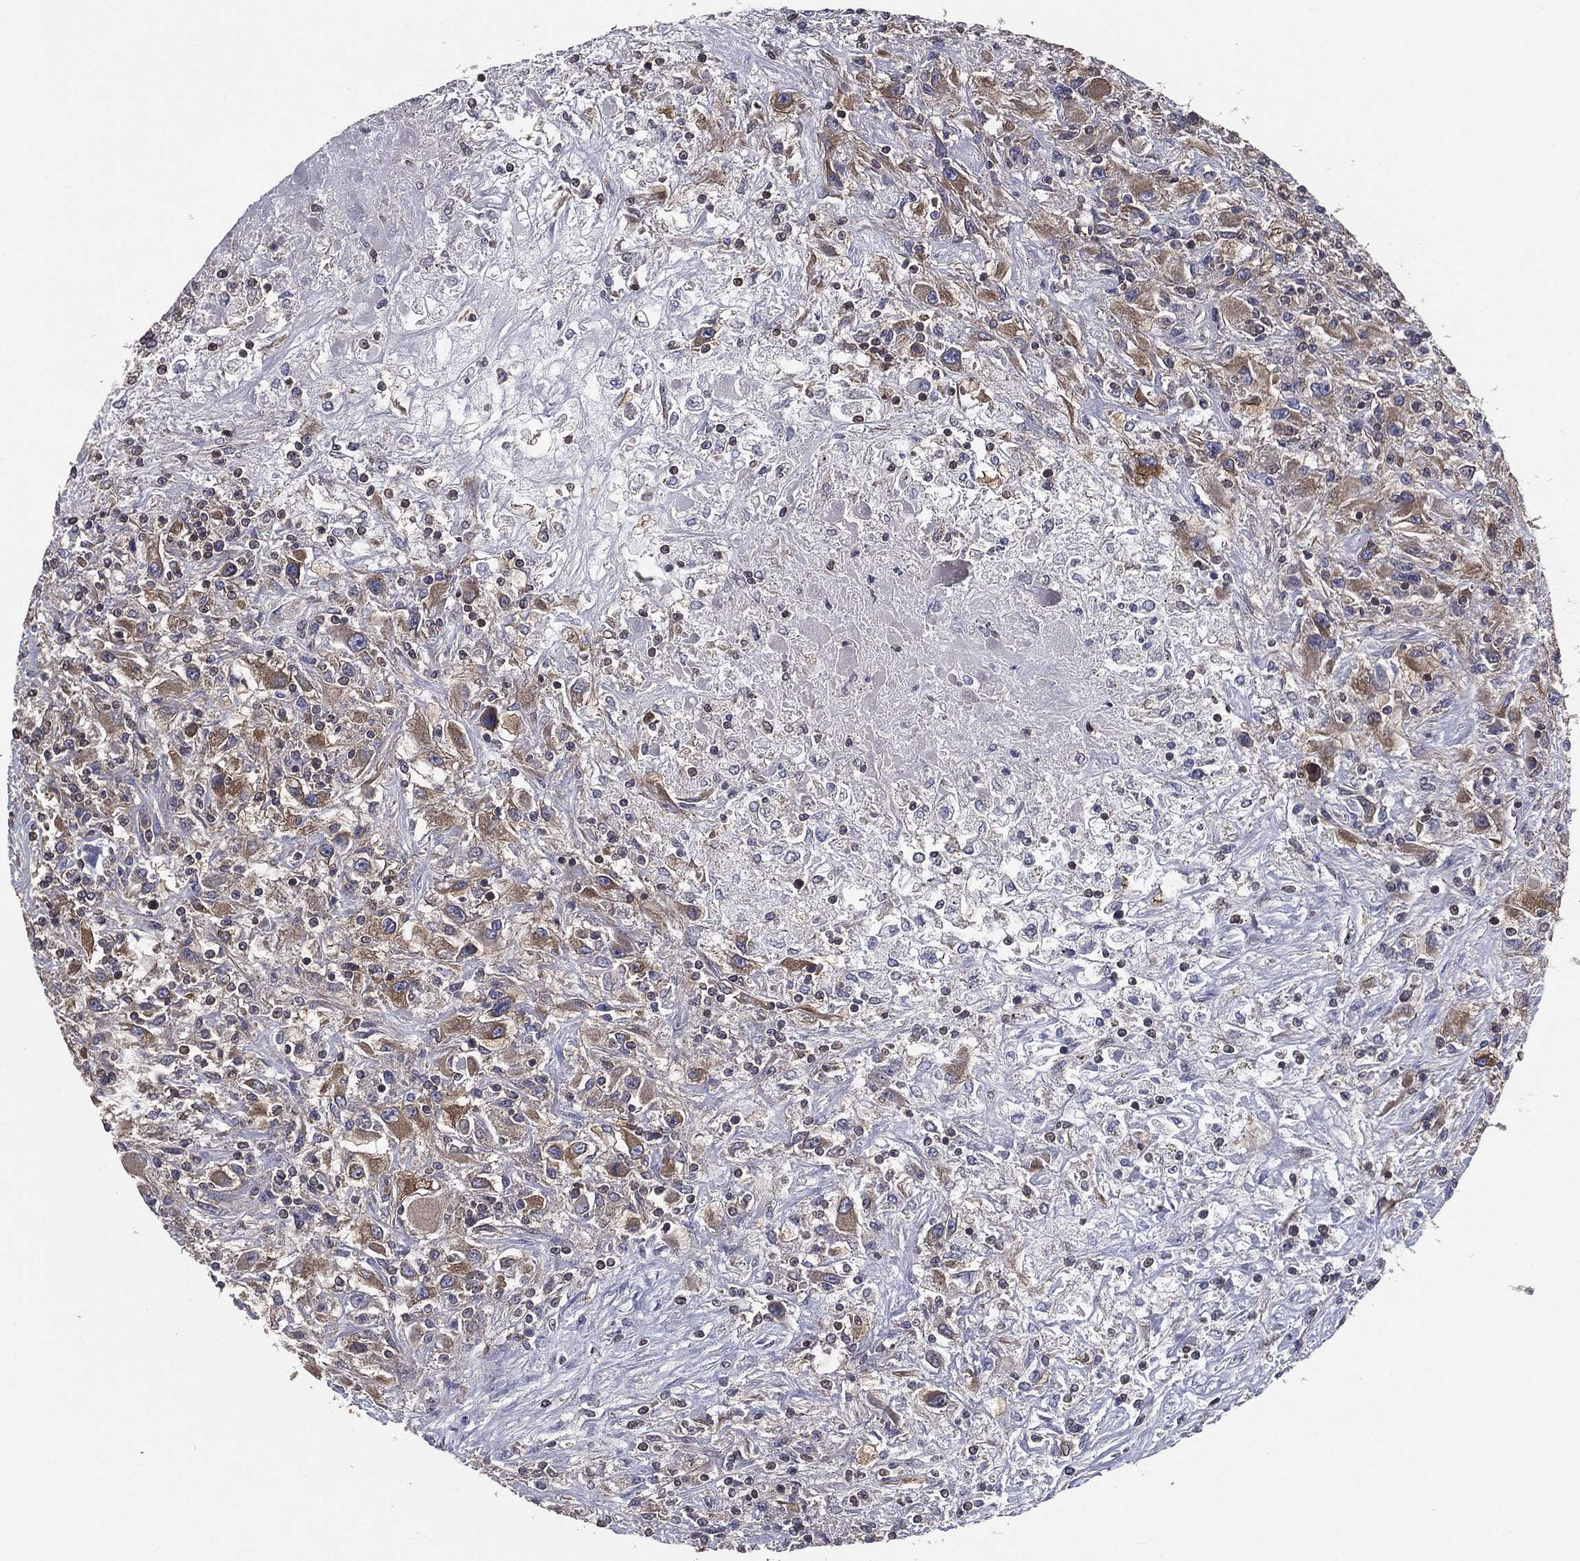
{"staining": {"intensity": "moderate", "quantity": "25%-75%", "location": "cytoplasmic/membranous"}, "tissue": "renal cancer", "cell_type": "Tumor cells", "image_type": "cancer", "snomed": [{"axis": "morphology", "description": "Adenocarcinoma, NOS"}, {"axis": "topography", "description": "Kidney"}], "caption": "Brown immunohistochemical staining in human renal cancer displays moderate cytoplasmic/membranous positivity in about 25%-75% of tumor cells.", "gene": "SARS1", "patient": {"sex": "female", "age": 67}}